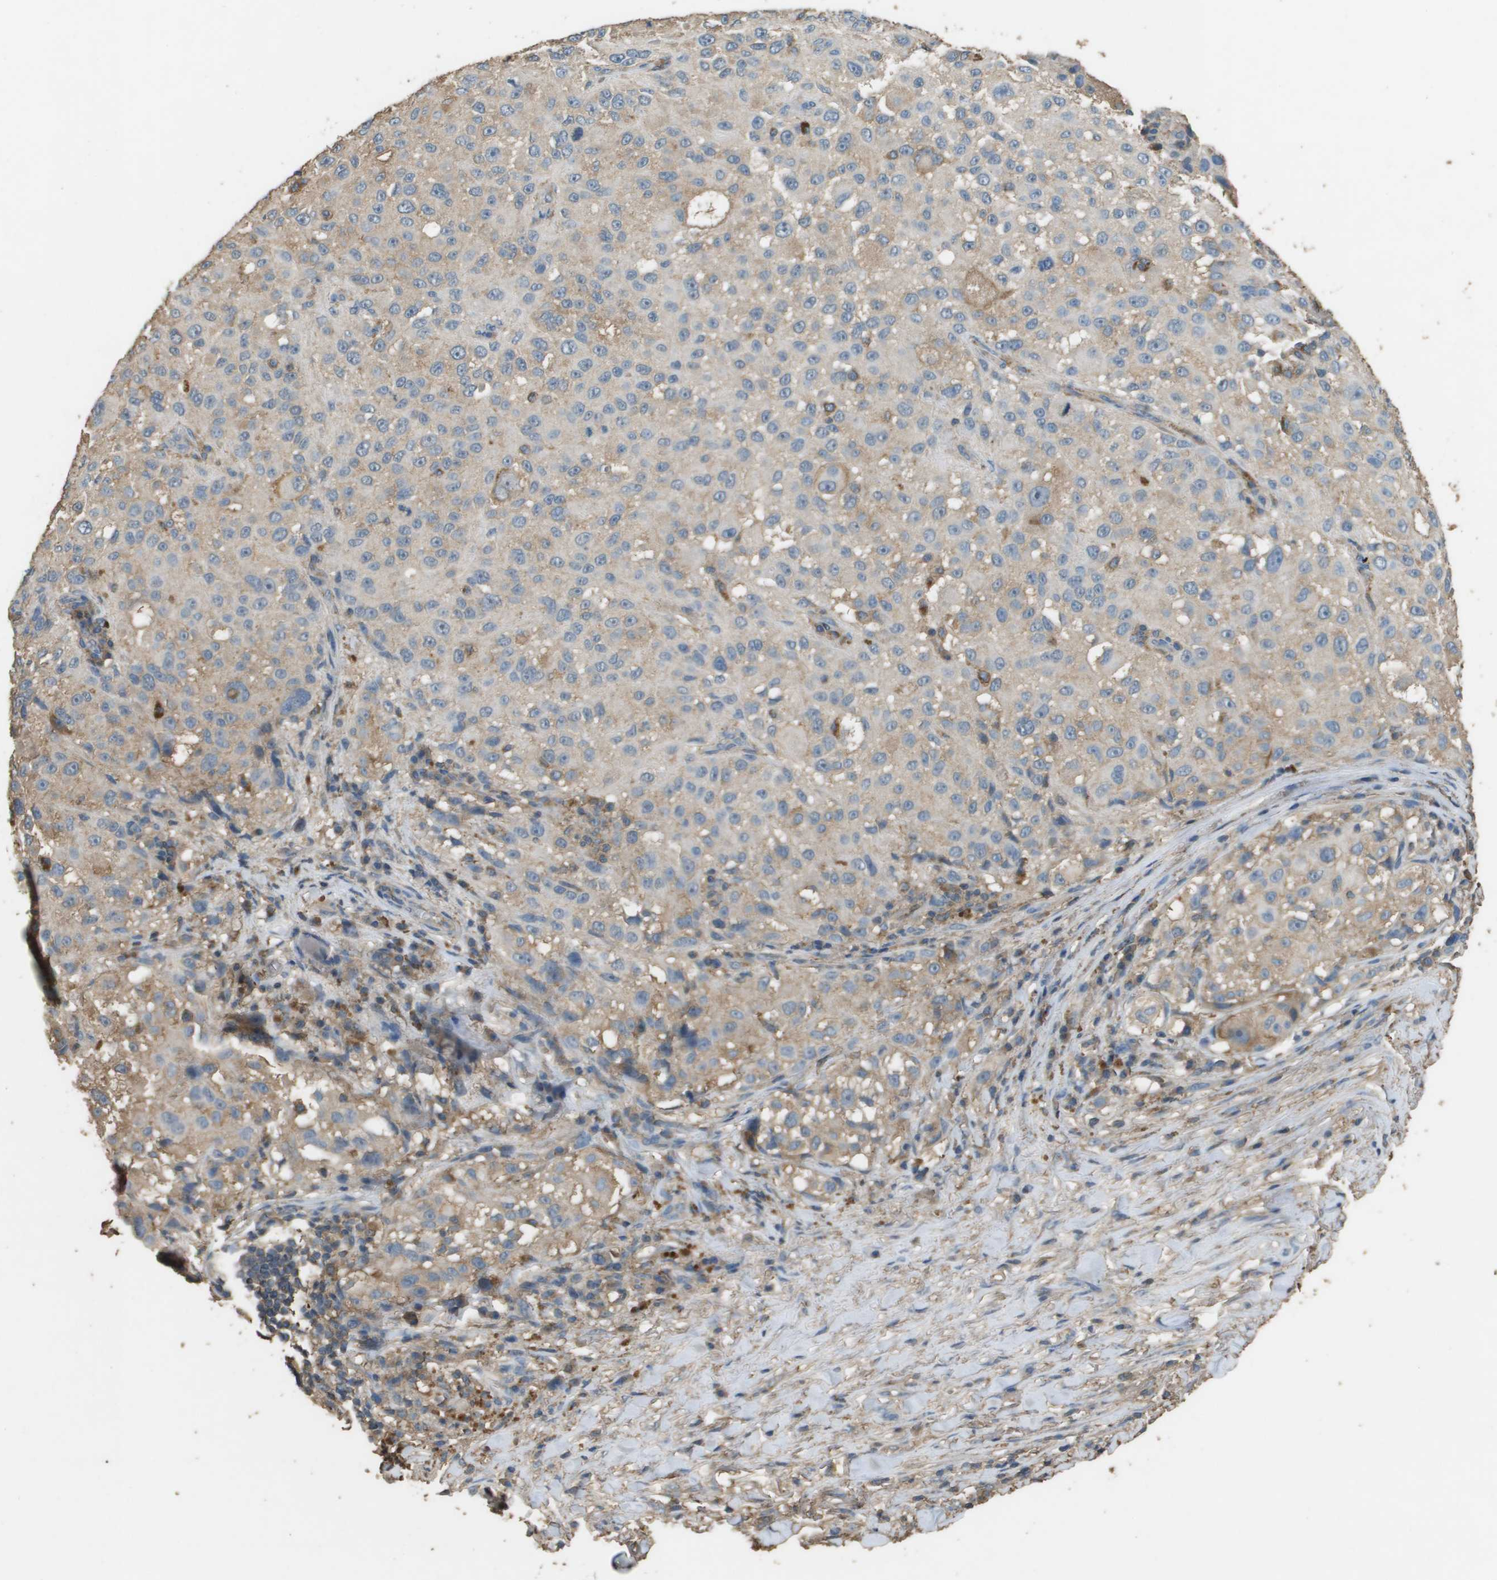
{"staining": {"intensity": "moderate", "quantity": "25%-75%", "location": "cytoplasmic/membranous"}, "tissue": "melanoma", "cell_type": "Tumor cells", "image_type": "cancer", "snomed": [{"axis": "morphology", "description": "Necrosis, NOS"}, {"axis": "morphology", "description": "Malignant melanoma, NOS"}, {"axis": "topography", "description": "Skin"}], "caption": "Protein staining demonstrates moderate cytoplasmic/membranous expression in about 25%-75% of tumor cells in melanoma.", "gene": "MS4A7", "patient": {"sex": "female", "age": 87}}